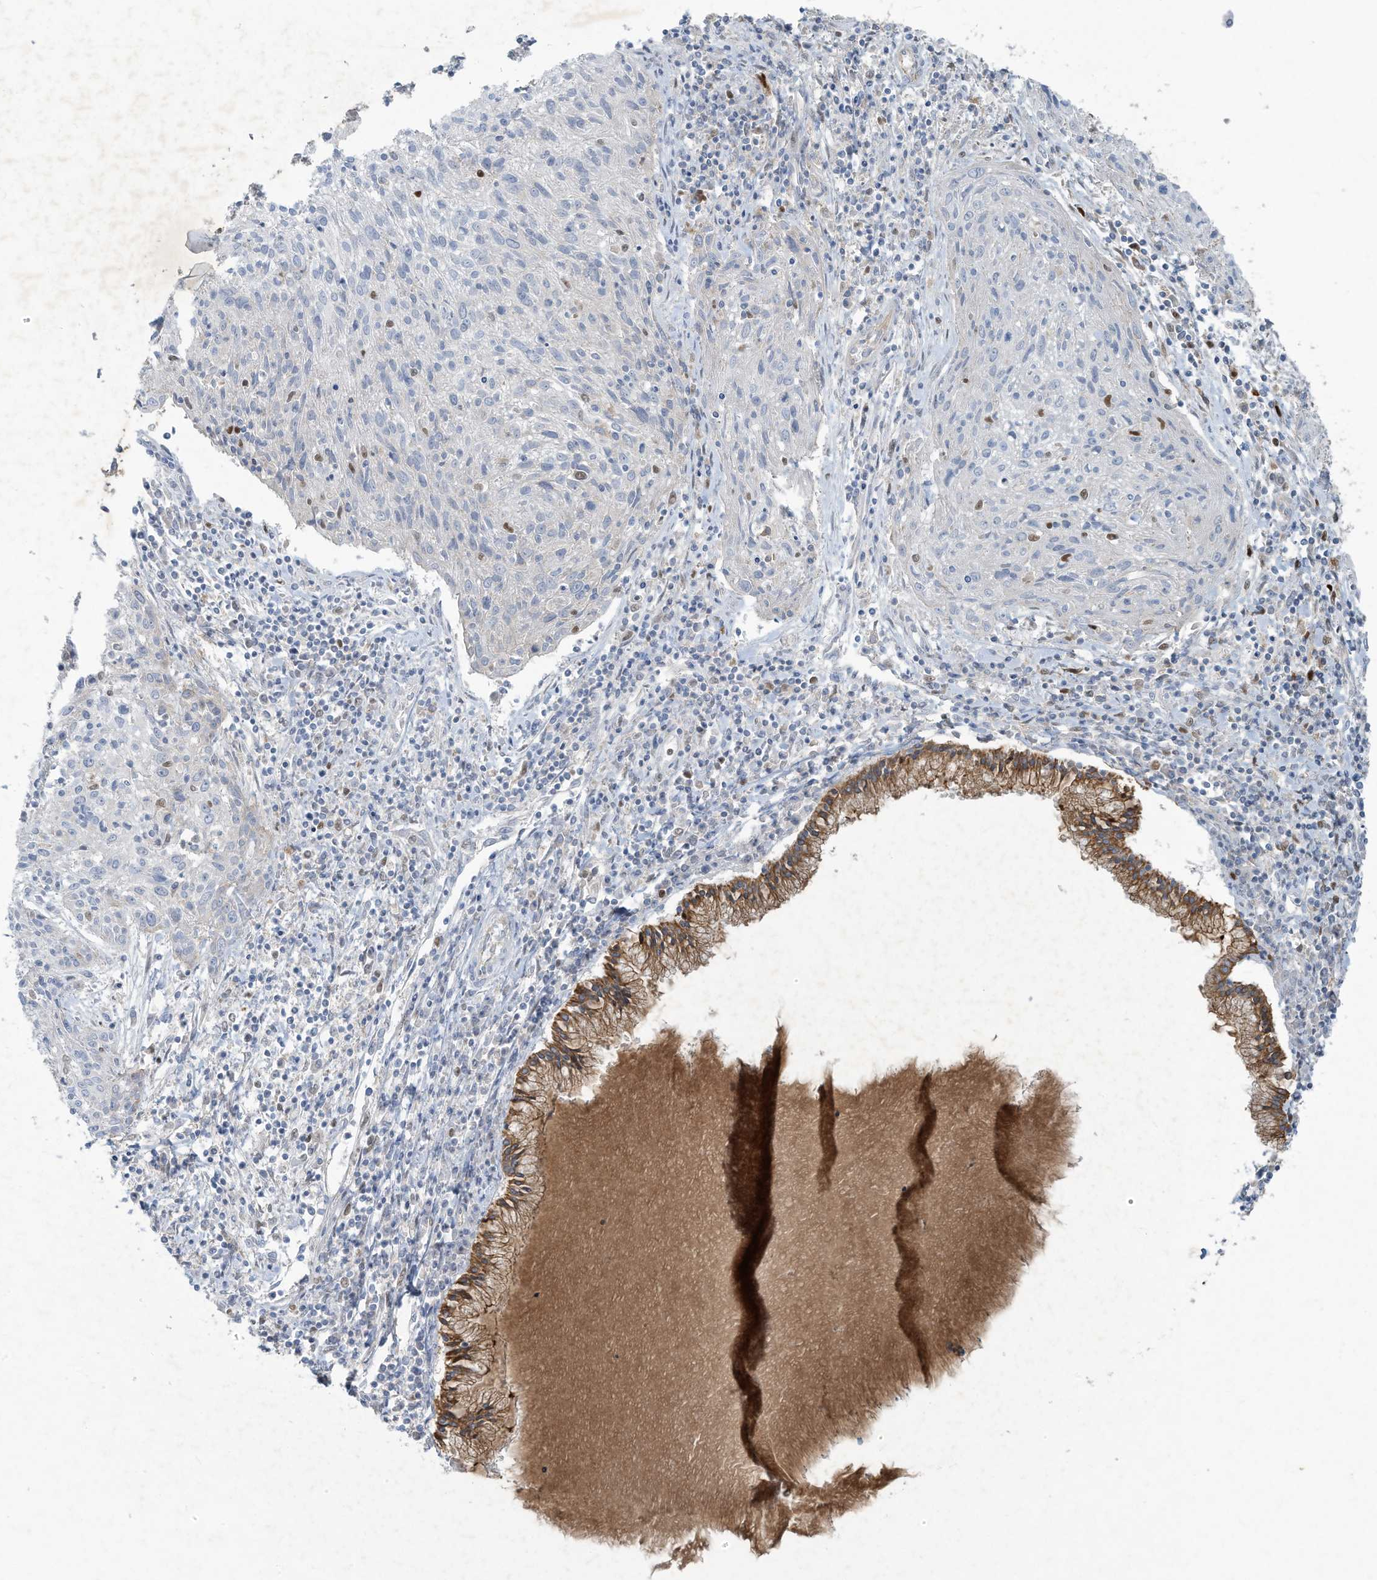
{"staining": {"intensity": "negative", "quantity": "none", "location": "none"}, "tissue": "cervical cancer", "cell_type": "Tumor cells", "image_type": "cancer", "snomed": [{"axis": "morphology", "description": "Squamous cell carcinoma, NOS"}, {"axis": "topography", "description": "Cervix"}], "caption": "This histopathology image is of cervical squamous cell carcinoma stained with IHC to label a protein in brown with the nuclei are counter-stained blue. There is no expression in tumor cells.", "gene": "TUBE1", "patient": {"sex": "female", "age": 51}}